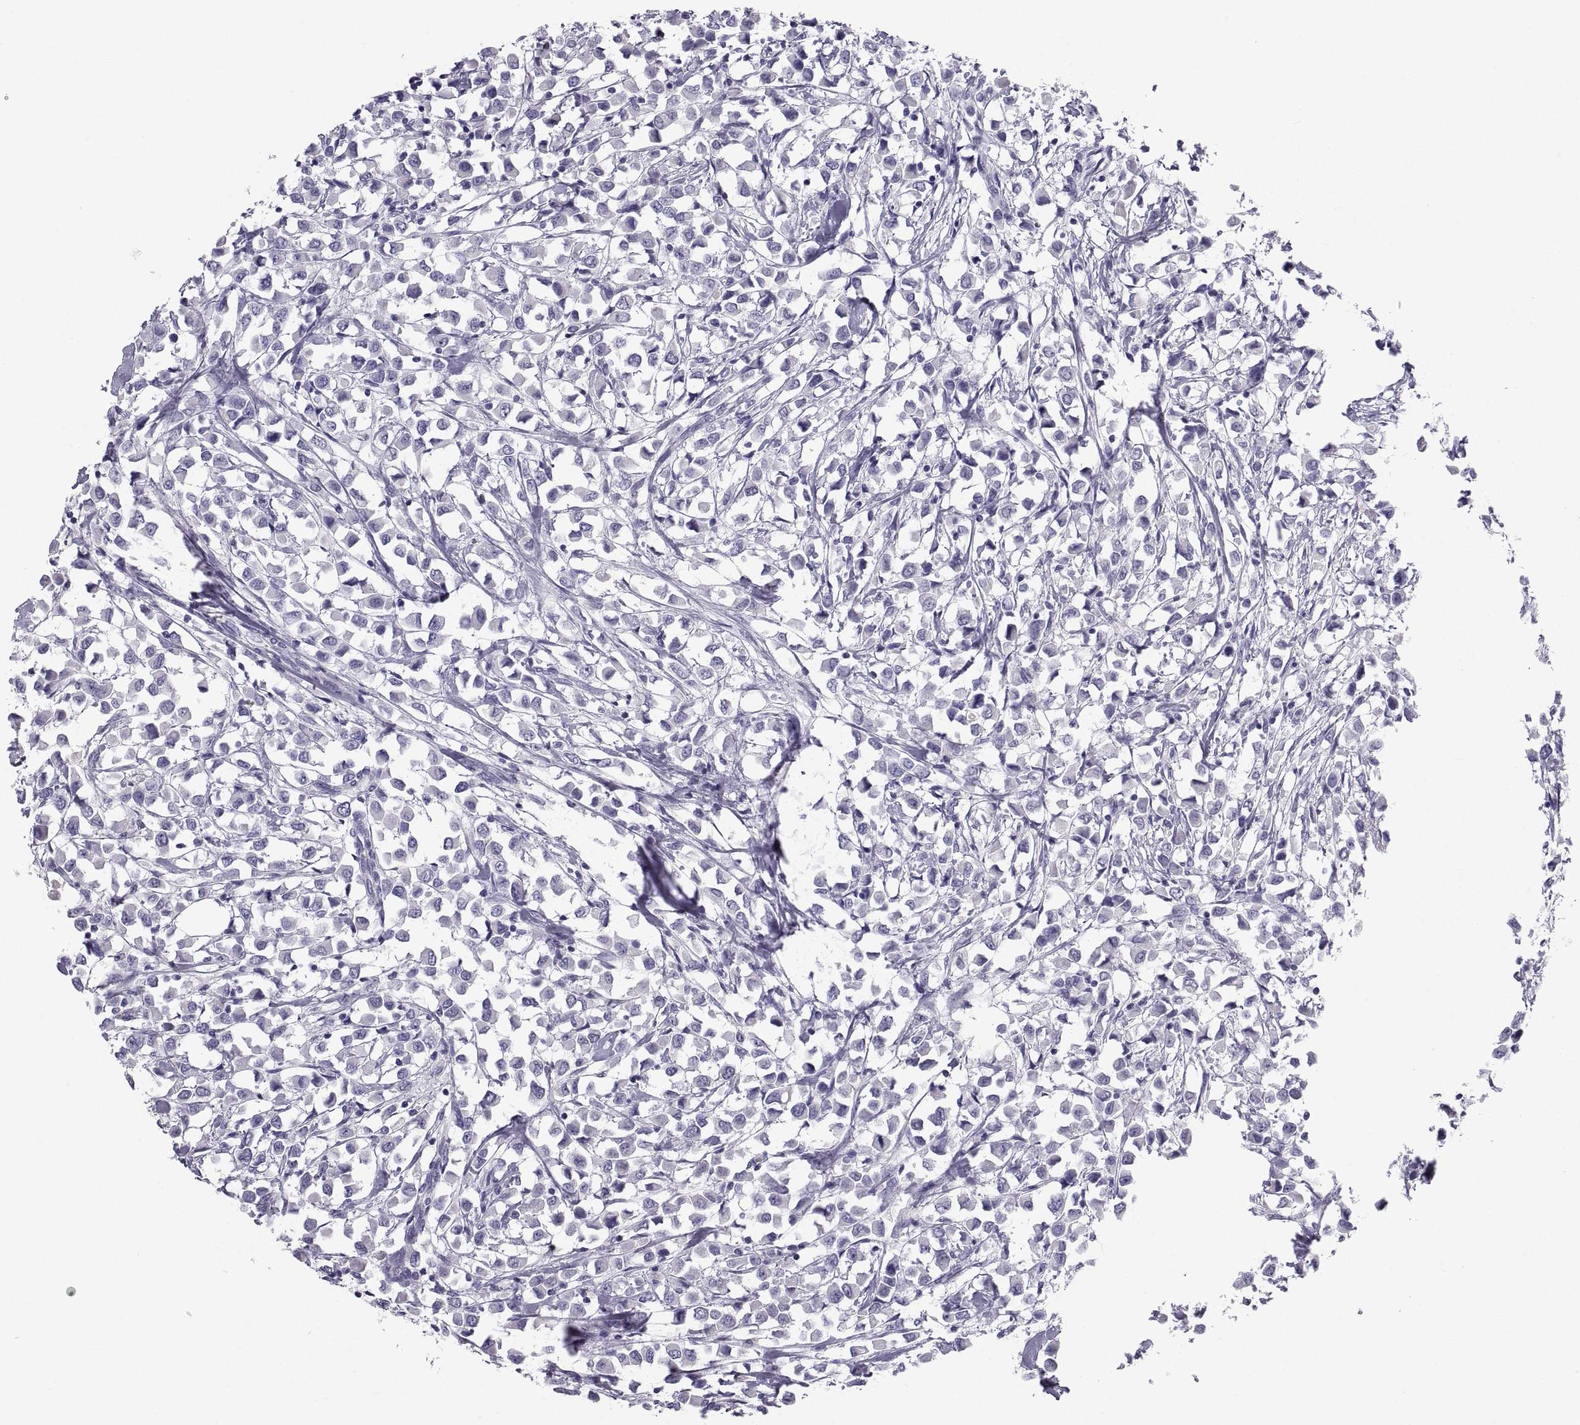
{"staining": {"intensity": "negative", "quantity": "none", "location": "none"}, "tissue": "breast cancer", "cell_type": "Tumor cells", "image_type": "cancer", "snomed": [{"axis": "morphology", "description": "Duct carcinoma"}, {"axis": "topography", "description": "Breast"}], "caption": "Immunohistochemistry histopathology image of neoplastic tissue: human breast cancer (intraductal carcinoma) stained with DAB displays no significant protein staining in tumor cells. The staining is performed using DAB brown chromogen with nuclei counter-stained in using hematoxylin.", "gene": "PCSK1N", "patient": {"sex": "female", "age": 61}}